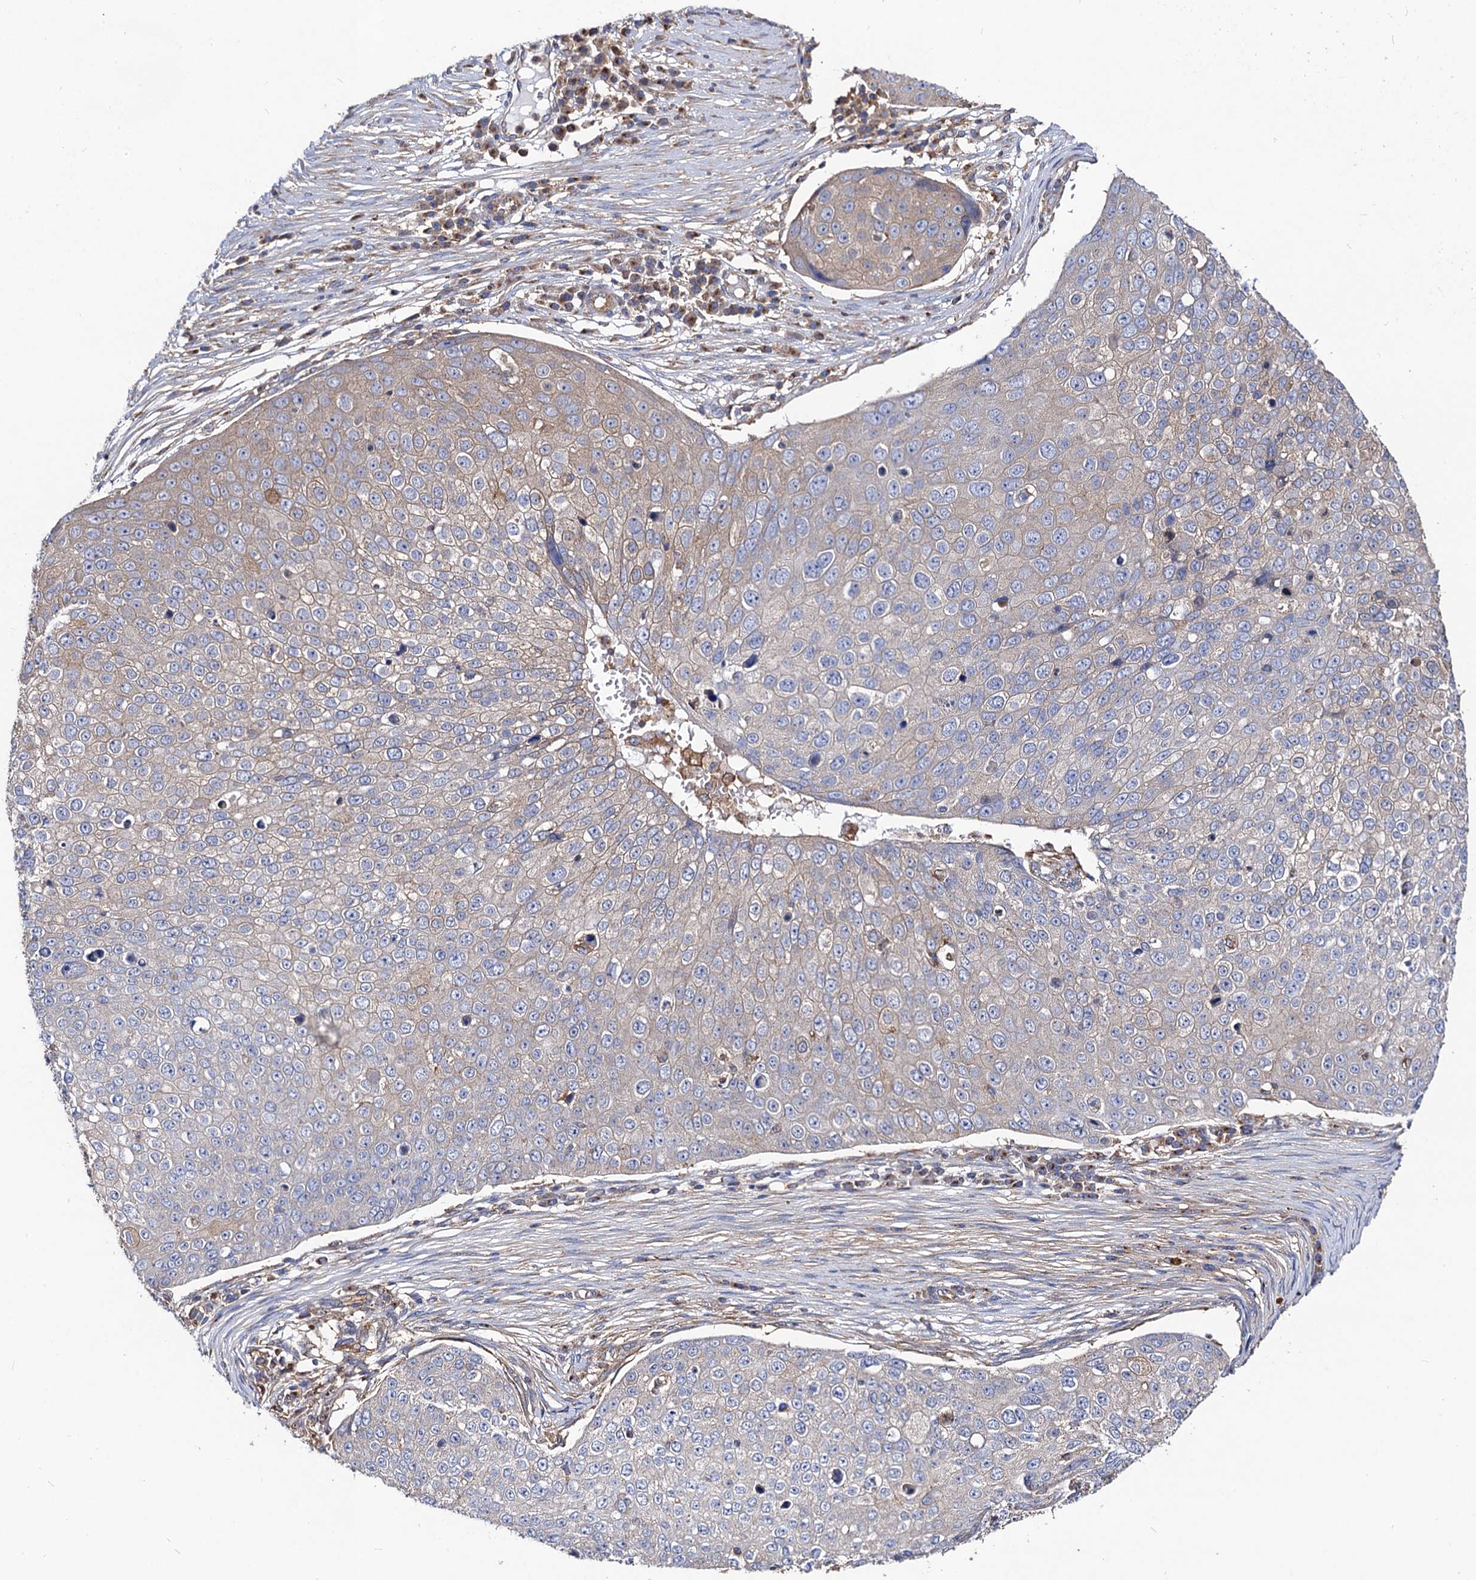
{"staining": {"intensity": "weak", "quantity": "25%-75%", "location": "cytoplasmic/membranous"}, "tissue": "skin cancer", "cell_type": "Tumor cells", "image_type": "cancer", "snomed": [{"axis": "morphology", "description": "Squamous cell carcinoma, NOS"}, {"axis": "topography", "description": "Skin"}], "caption": "Protein staining by immunohistochemistry demonstrates weak cytoplasmic/membranous expression in about 25%-75% of tumor cells in skin cancer.", "gene": "DYDC1", "patient": {"sex": "male", "age": 71}}